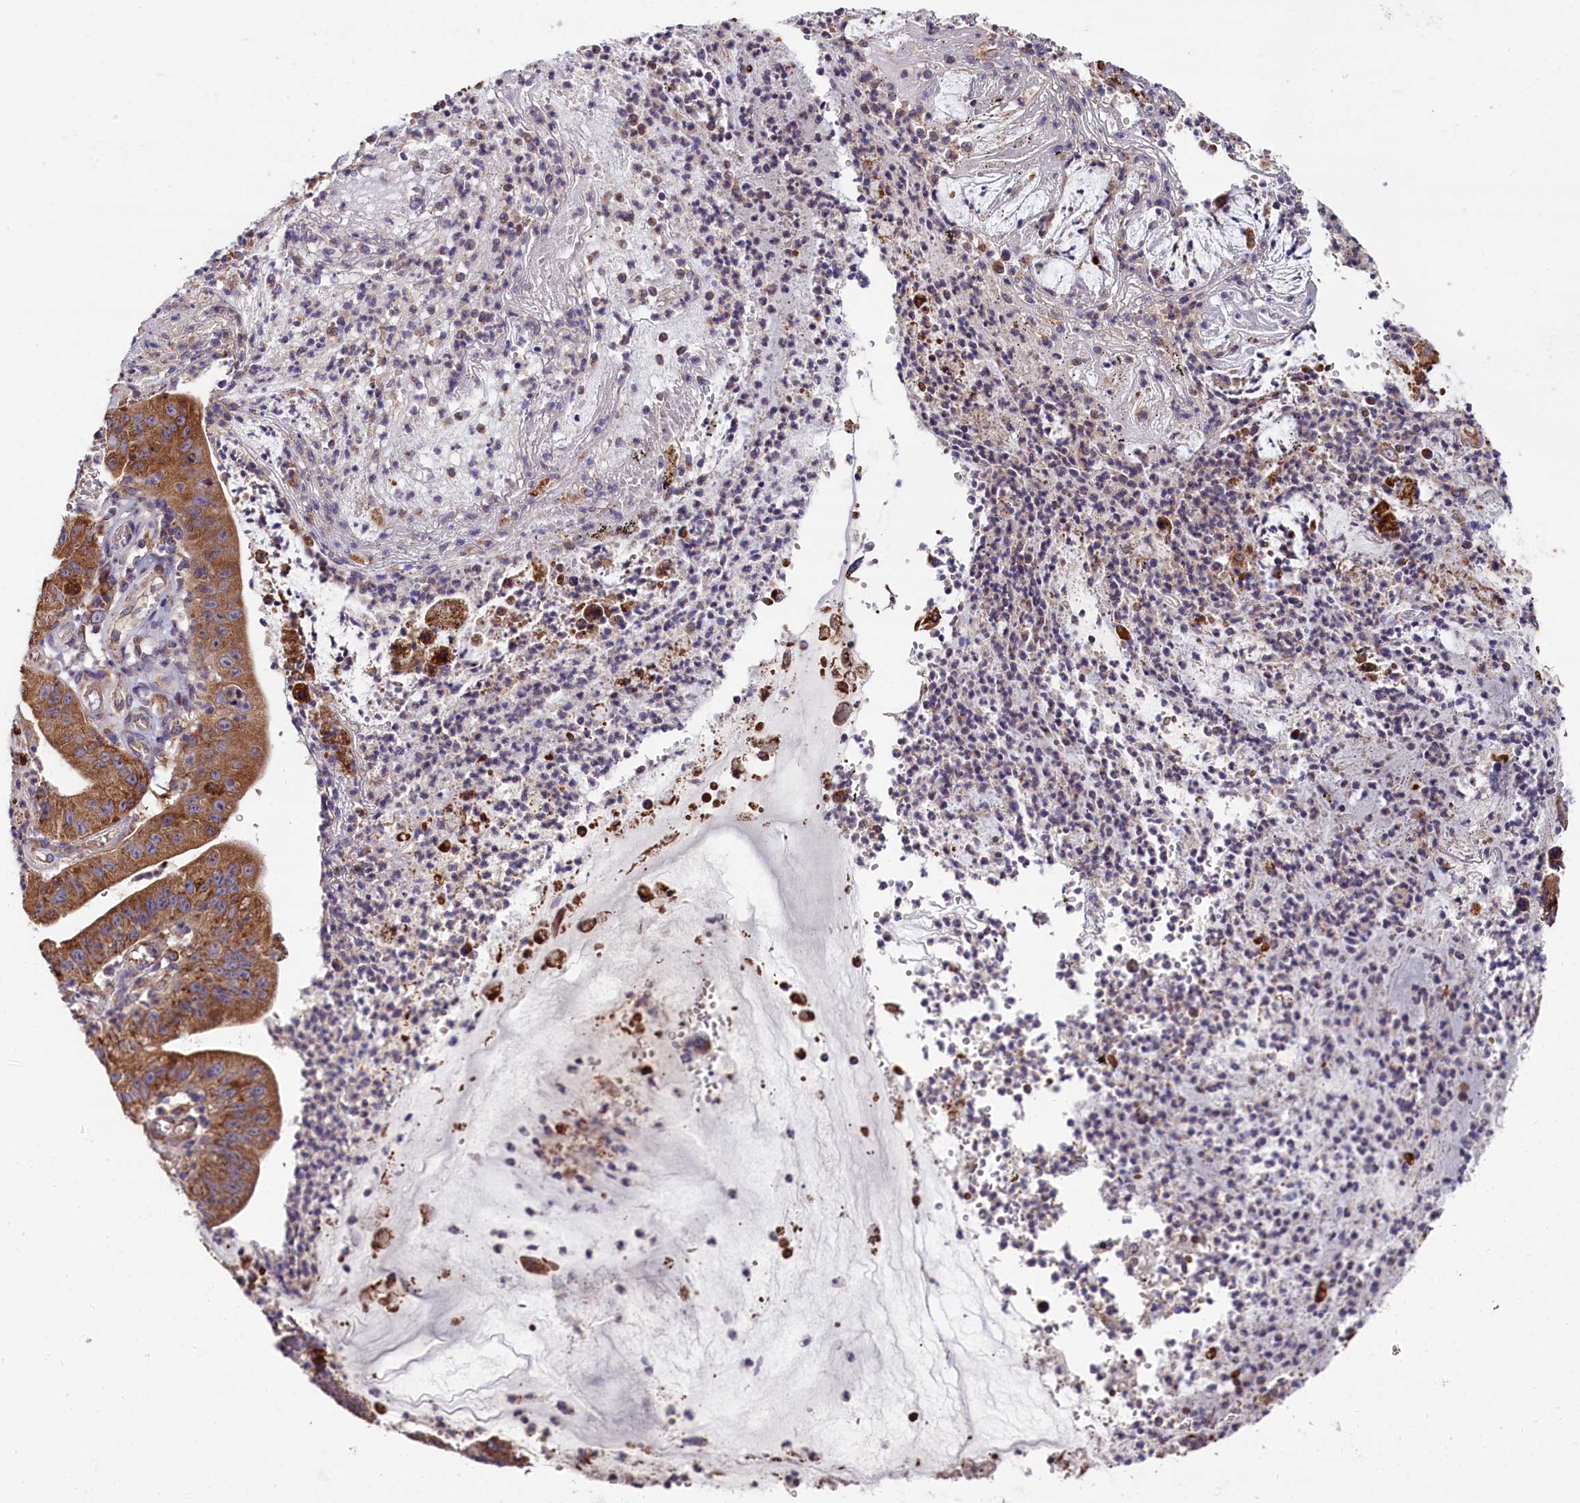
{"staining": {"intensity": "strong", "quantity": ">75%", "location": "cytoplasmic/membranous"}, "tissue": "stomach cancer", "cell_type": "Tumor cells", "image_type": "cancer", "snomed": [{"axis": "morphology", "description": "Adenocarcinoma, NOS"}, {"axis": "topography", "description": "Stomach"}], "caption": "This micrograph displays immunohistochemistry staining of human stomach cancer, with high strong cytoplasmic/membranous expression in about >75% of tumor cells.", "gene": "ZSWIM1", "patient": {"sex": "male", "age": 59}}